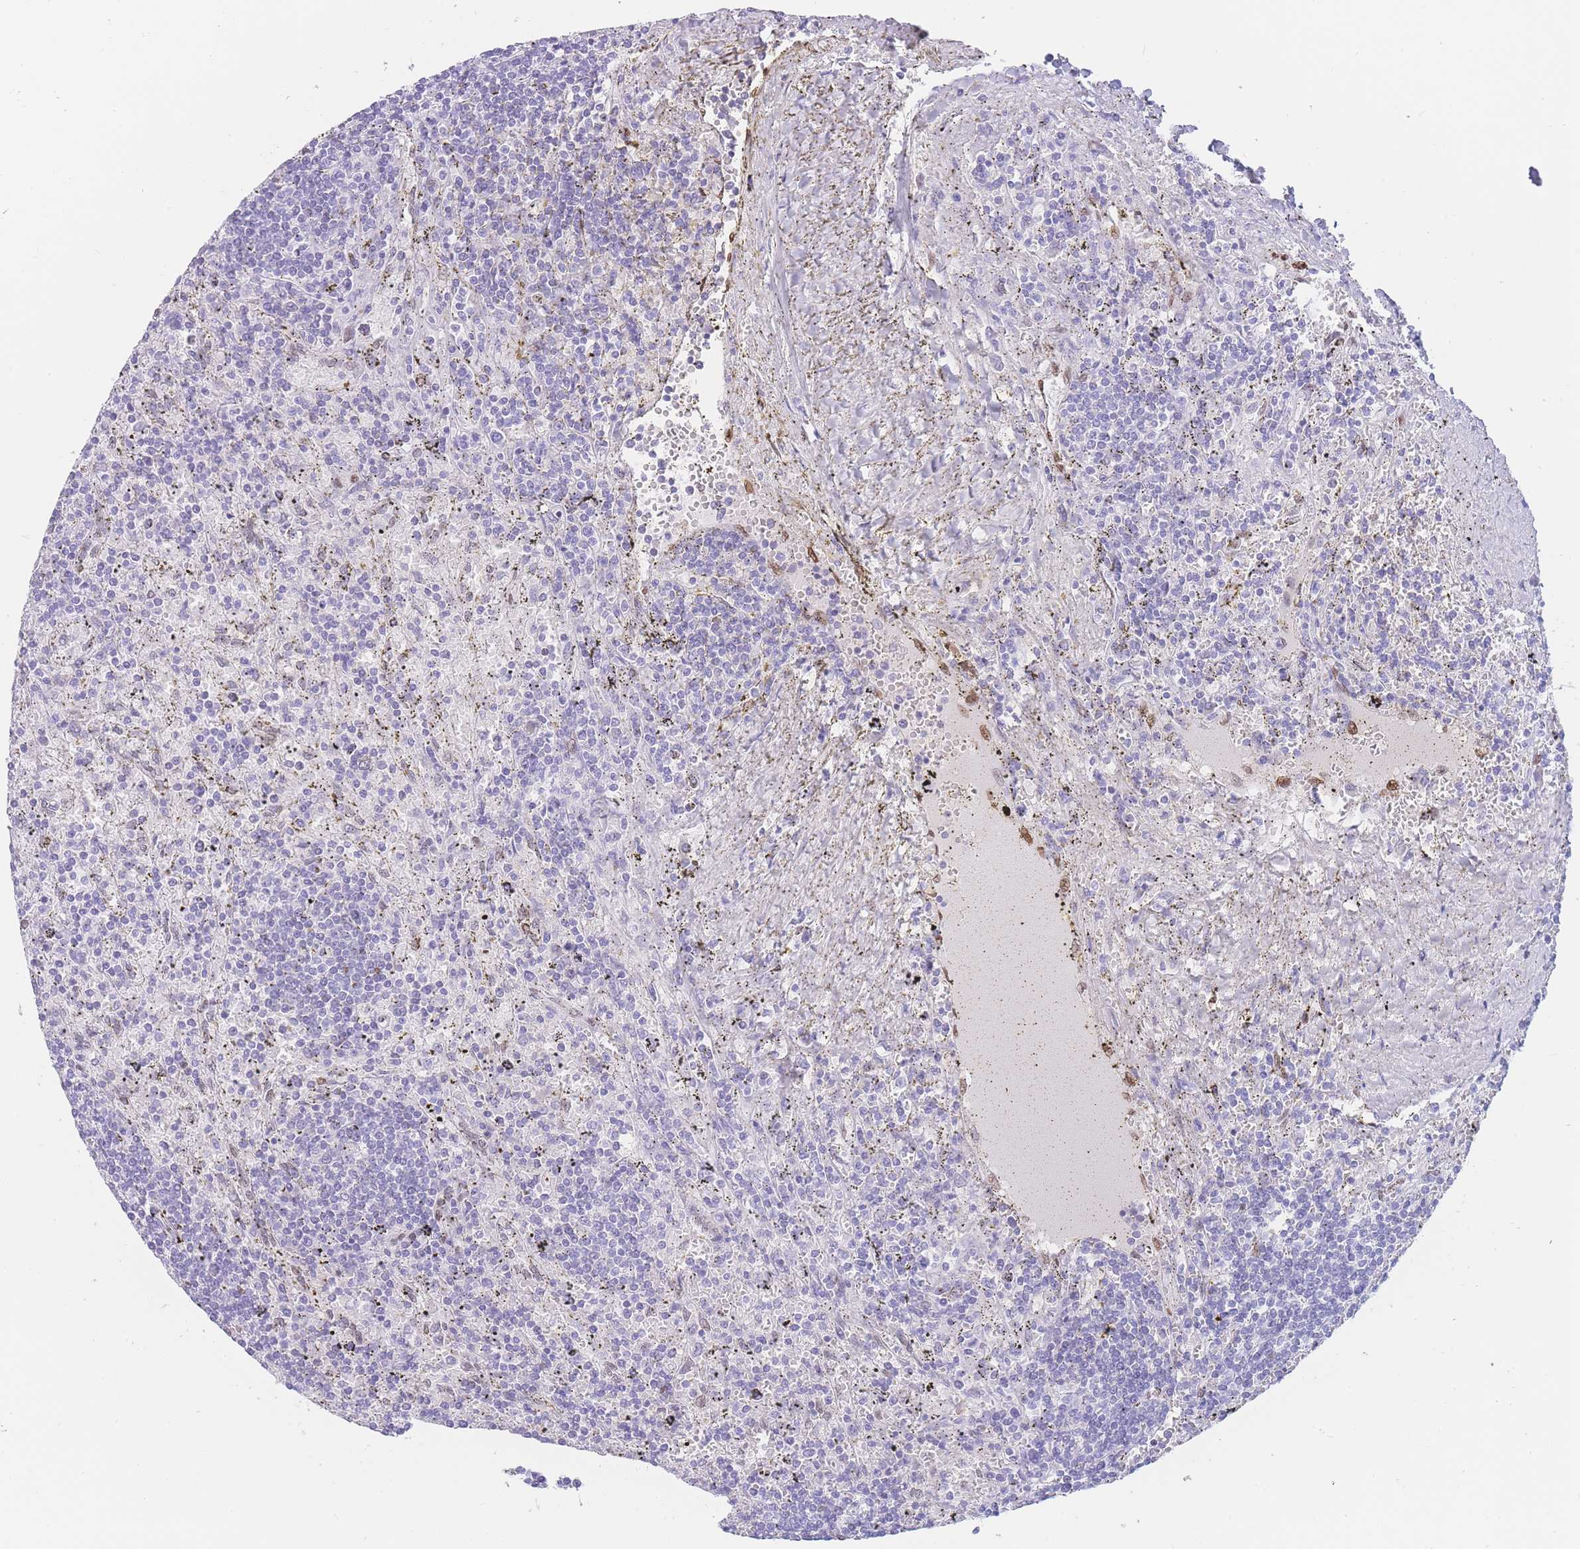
{"staining": {"intensity": "negative", "quantity": "none", "location": "none"}, "tissue": "lymphoma", "cell_type": "Tumor cells", "image_type": "cancer", "snomed": [{"axis": "morphology", "description": "Malignant lymphoma, non-Hodgkin's type, Low grade"}, {"axis": "topography", "description": "Spleen"}], "caption": "Tumor cells are negative for protein expression in human malignant lymphoma, non-Hodgkin's type (low-grade).", "gene": "PSMB5", "patient": {"sex": "male", "age": 76}}